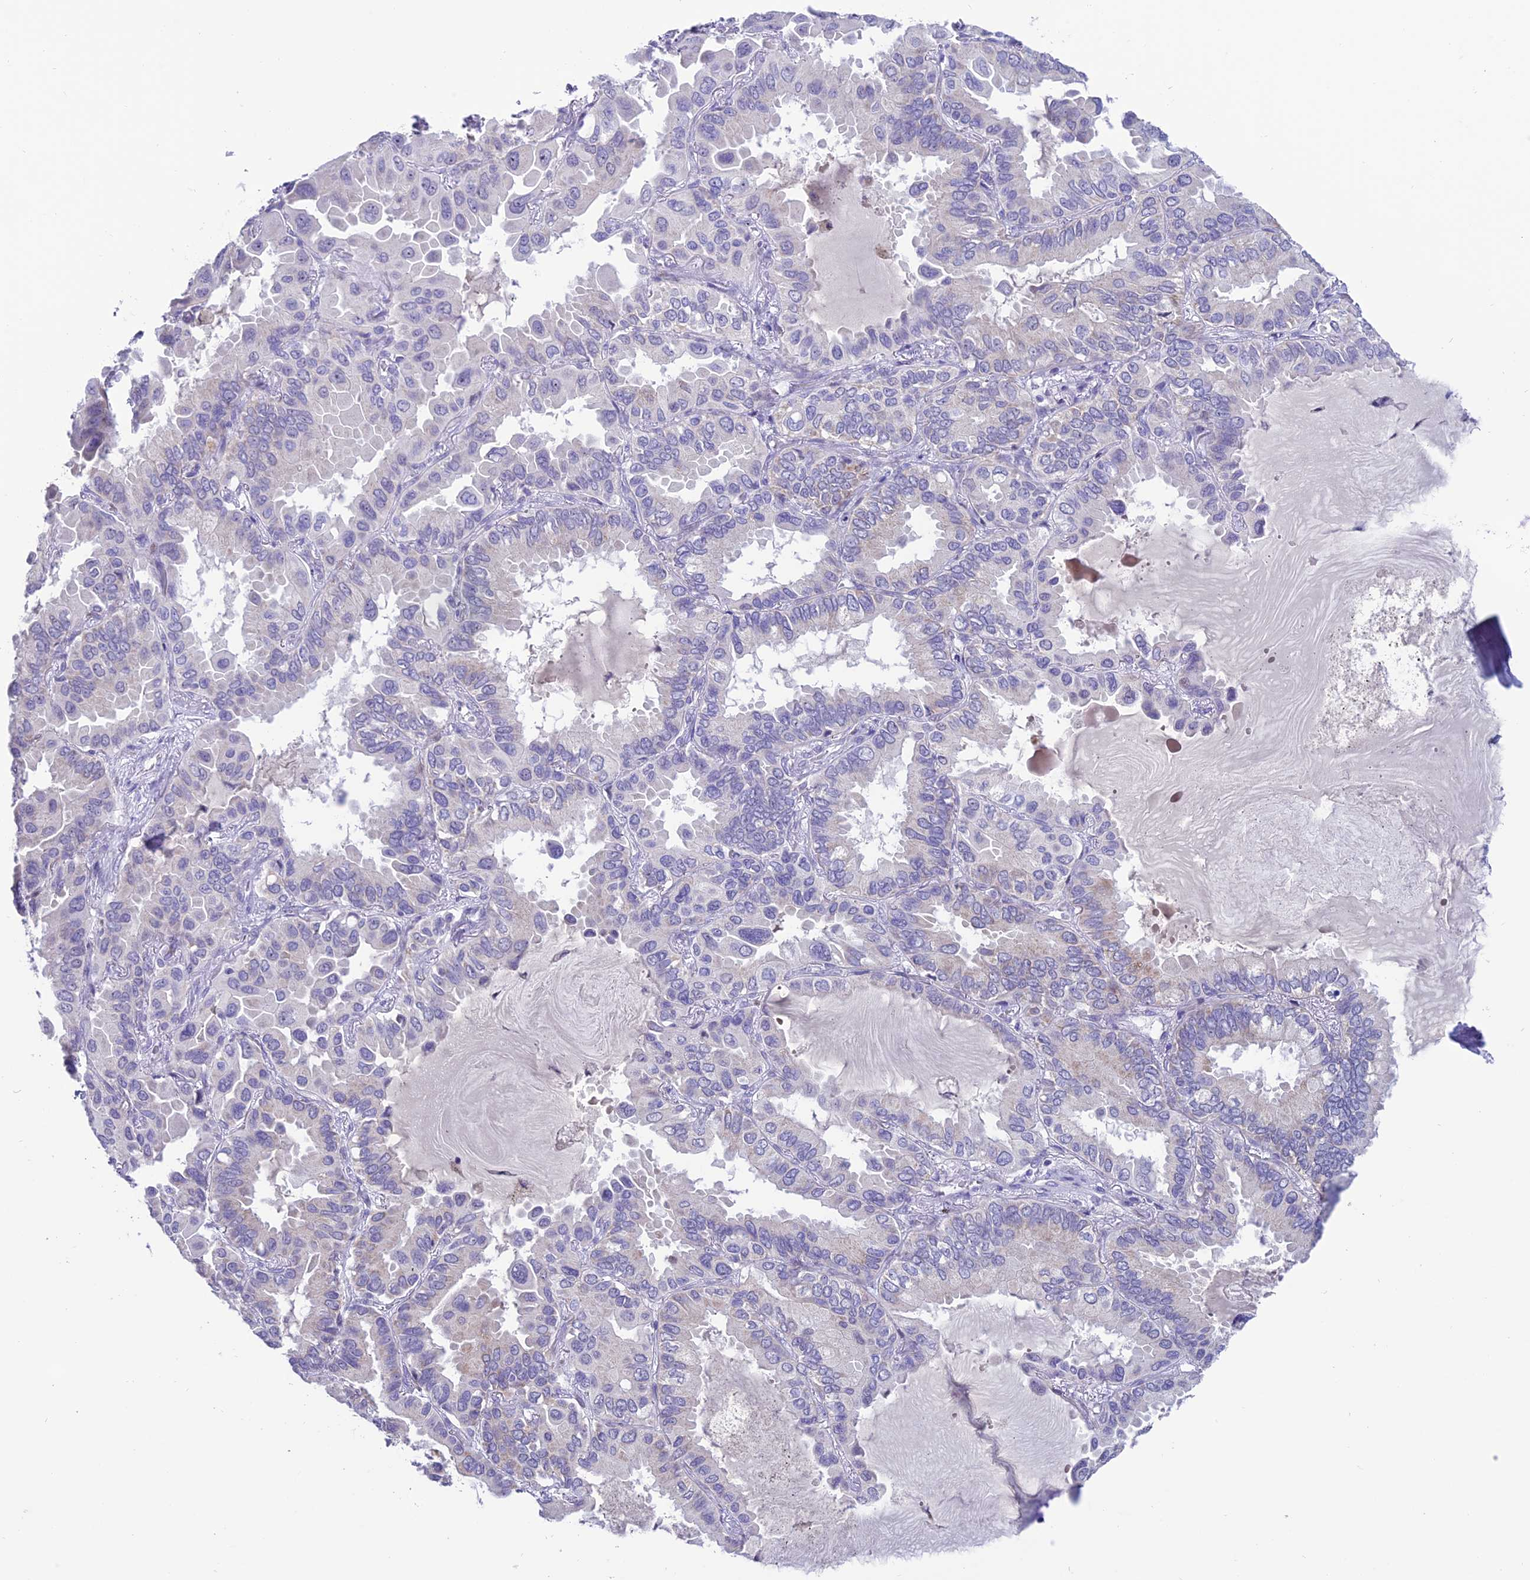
{"staining": {"intensity": "negative", "quantity": "none", "location": "none"}, "tissue": "lung cancer", "cell_type": "Tumor cells", "image_type": "cancer", "snomed": [{"axis": "morphology", "description": "Adenocarcinoma, NOS"}, {"axis": "topography", "description": "Lung"}], "caption": "IHC image of lung cancer (adenocarcinoma) stained for a protein (brown), which displays no staining in tumor cells.", "gene": "SLC10A1", "patient": {"sex": "male", "age": 64}}